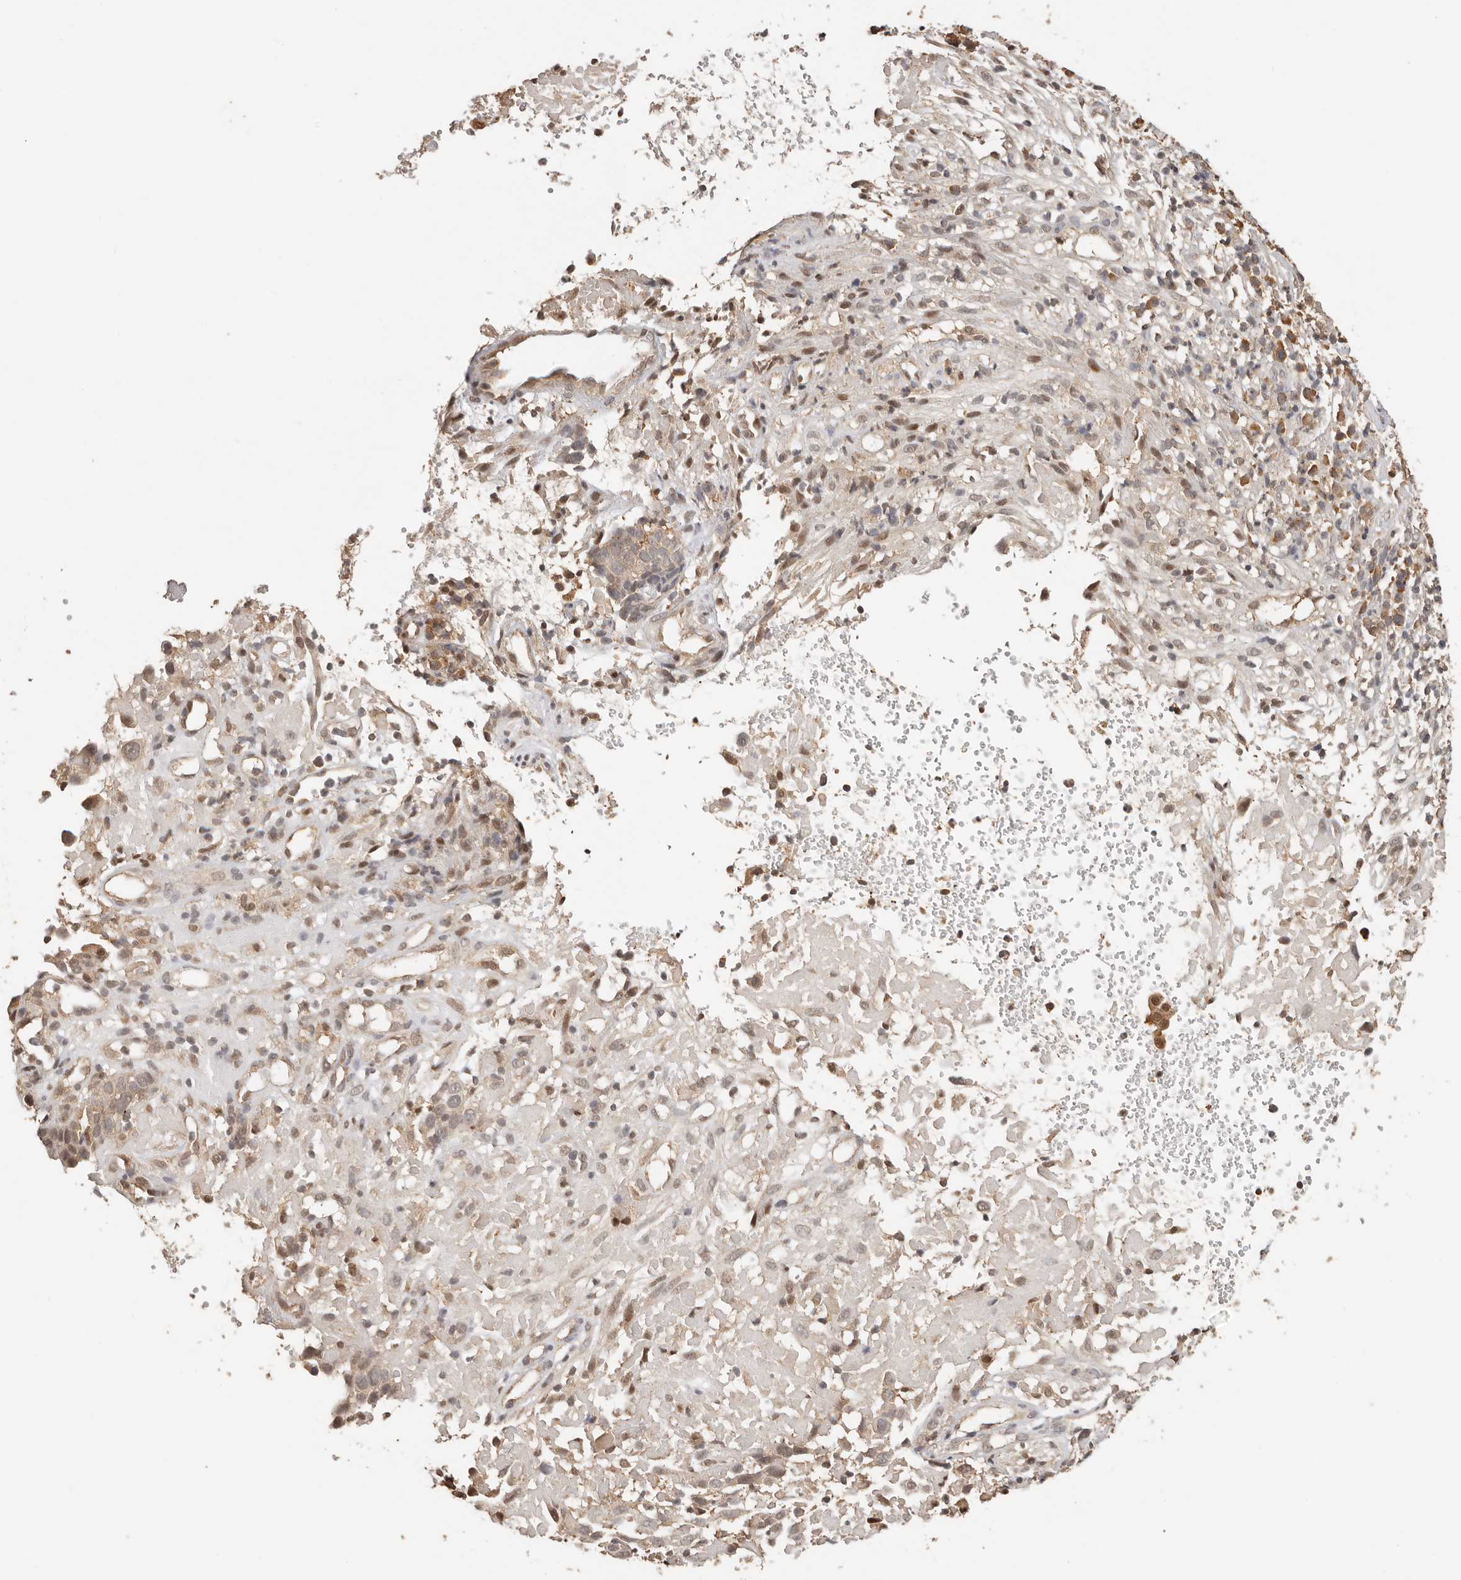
{"staining": {"intensity": "moderate", "quantity": ">75%", "location": "cytoplasmic/membranous"}, "tissue": "cervical cancer", "cell_type": "Tumor cells", "image_type": "cancer", "snomed": [{"axis": "morphology", "description": "Squamous cell carcinoma, NOS"}, {"axis": "topography", "description": "Cervix"}], "caption": "There is medium levels of moderate cytoplasmic/membranous expression in tumor cells of squamous cell carcinoma (cervical), as demonstrated by immunohistochemical staining (brown color).", "gene": "SEC14L1", "patient": {"sex": "female", "age": 74}}